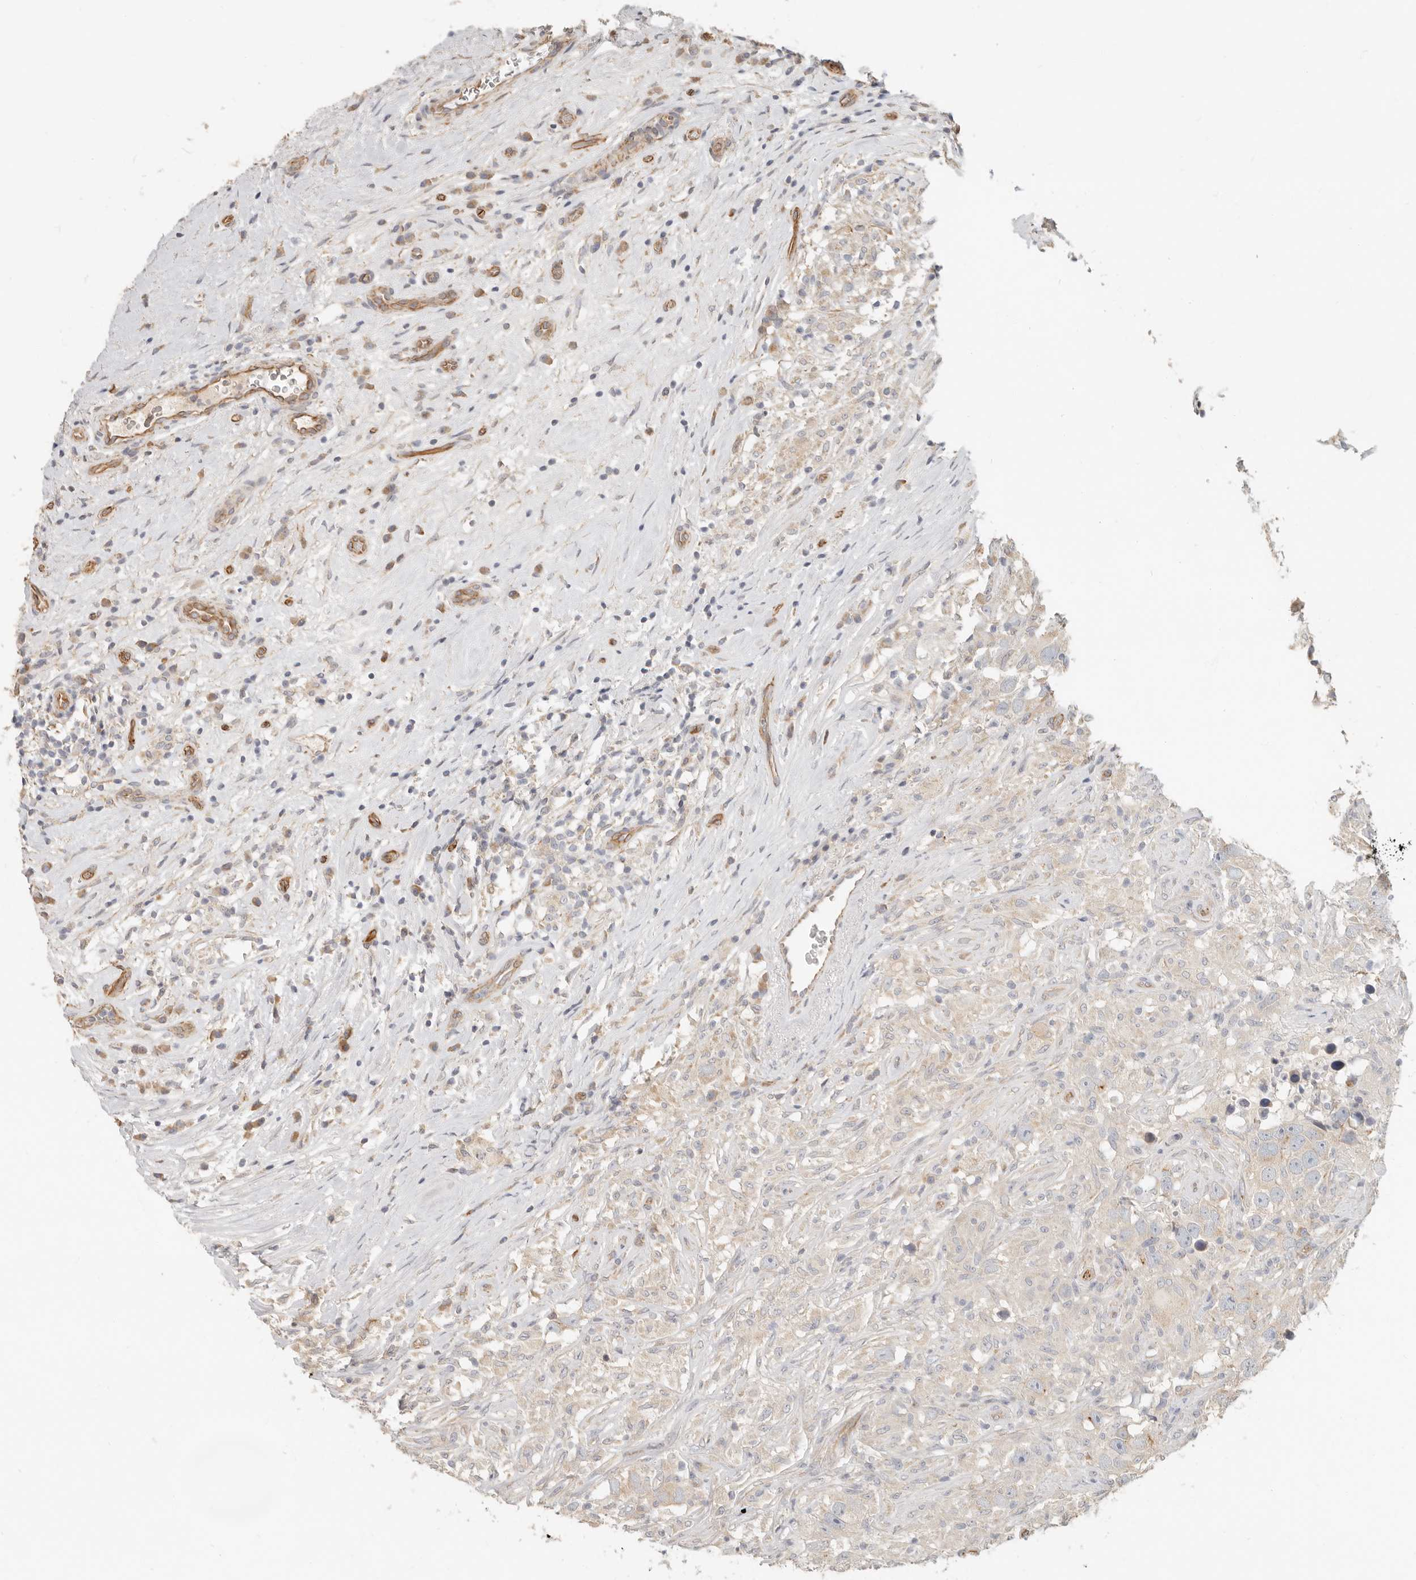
{"staining": {"intensity": "moderate", "quantity": "<25%", "location": "cytoplasmic/membranous"}, "tissue": "testis cancer", "cell_type": "Tumor cells", "image_type": "cancer", "snomed": [{"axis": "morphology", "description": "Seminoma, NOS"}, {"axis": "topography", "description": "Testis"}], "caption": "DAB (3,3'-diaminobenzidine) immunohistochemical staining of testis cancer displays moderate cytoplasmic/membranous protein staining in about <25% of tumor cells. Nuclei are stained in blue.", "gene": "SPRING1", "patient": {"sex": "male", "age": 49}}